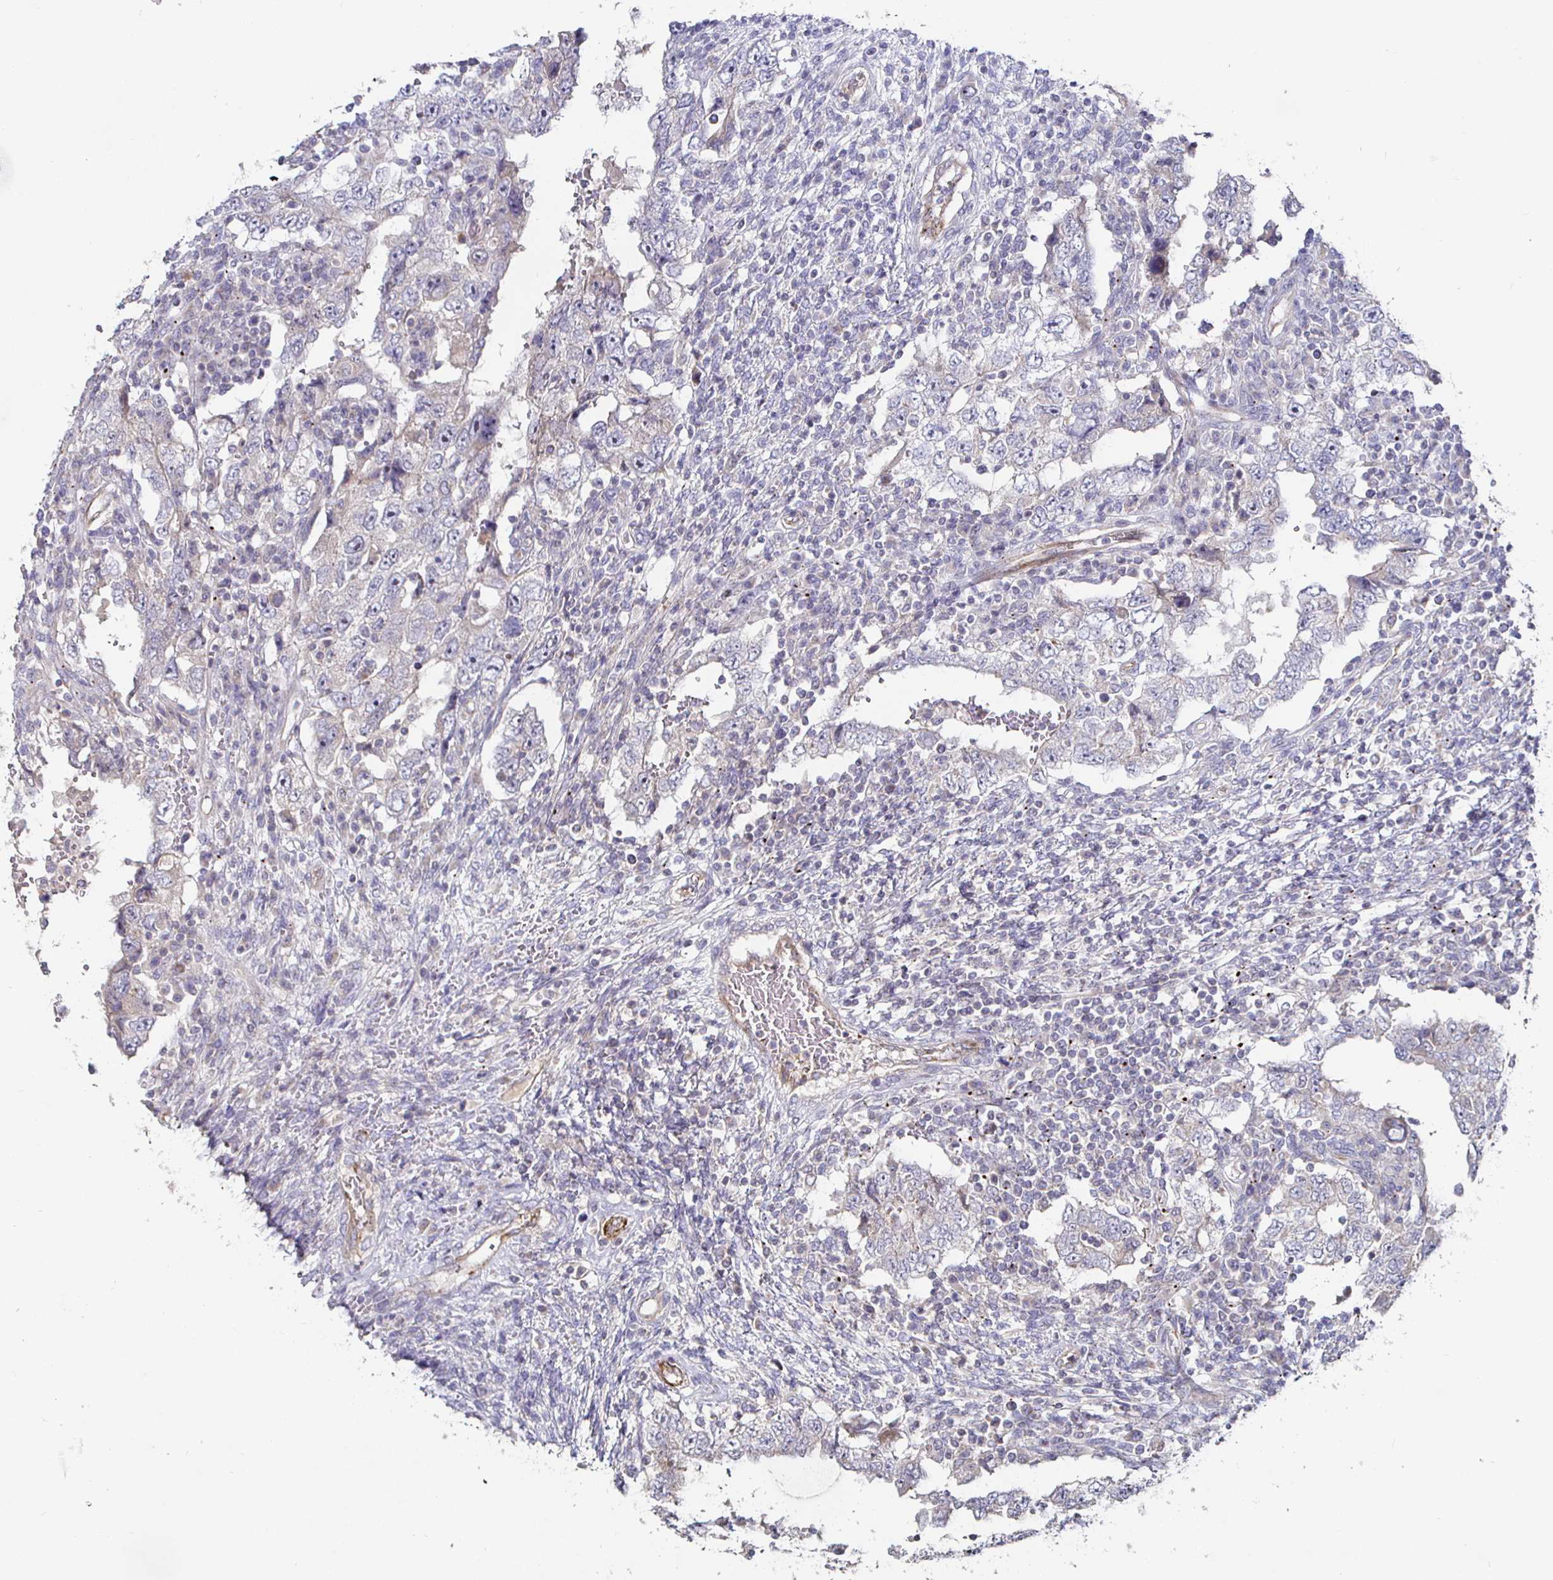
{"staining": {"intensity": "negative", "quantity": "none", "location": "none"}, "tissue": "testis cancer", "cell_type": "Tumor cells", "image_type": "cancer", "snomed": [{"axis": "morphology", "description": "Carcinoma, Embryonal, NOS"}, {"axis": "topography", "description": "Testis"}], "caption": "Tumor cells are negative for protein expression in human testis cancer.", "gene": "NRSN1", "patient": {"sex": "male", "age": 26}}